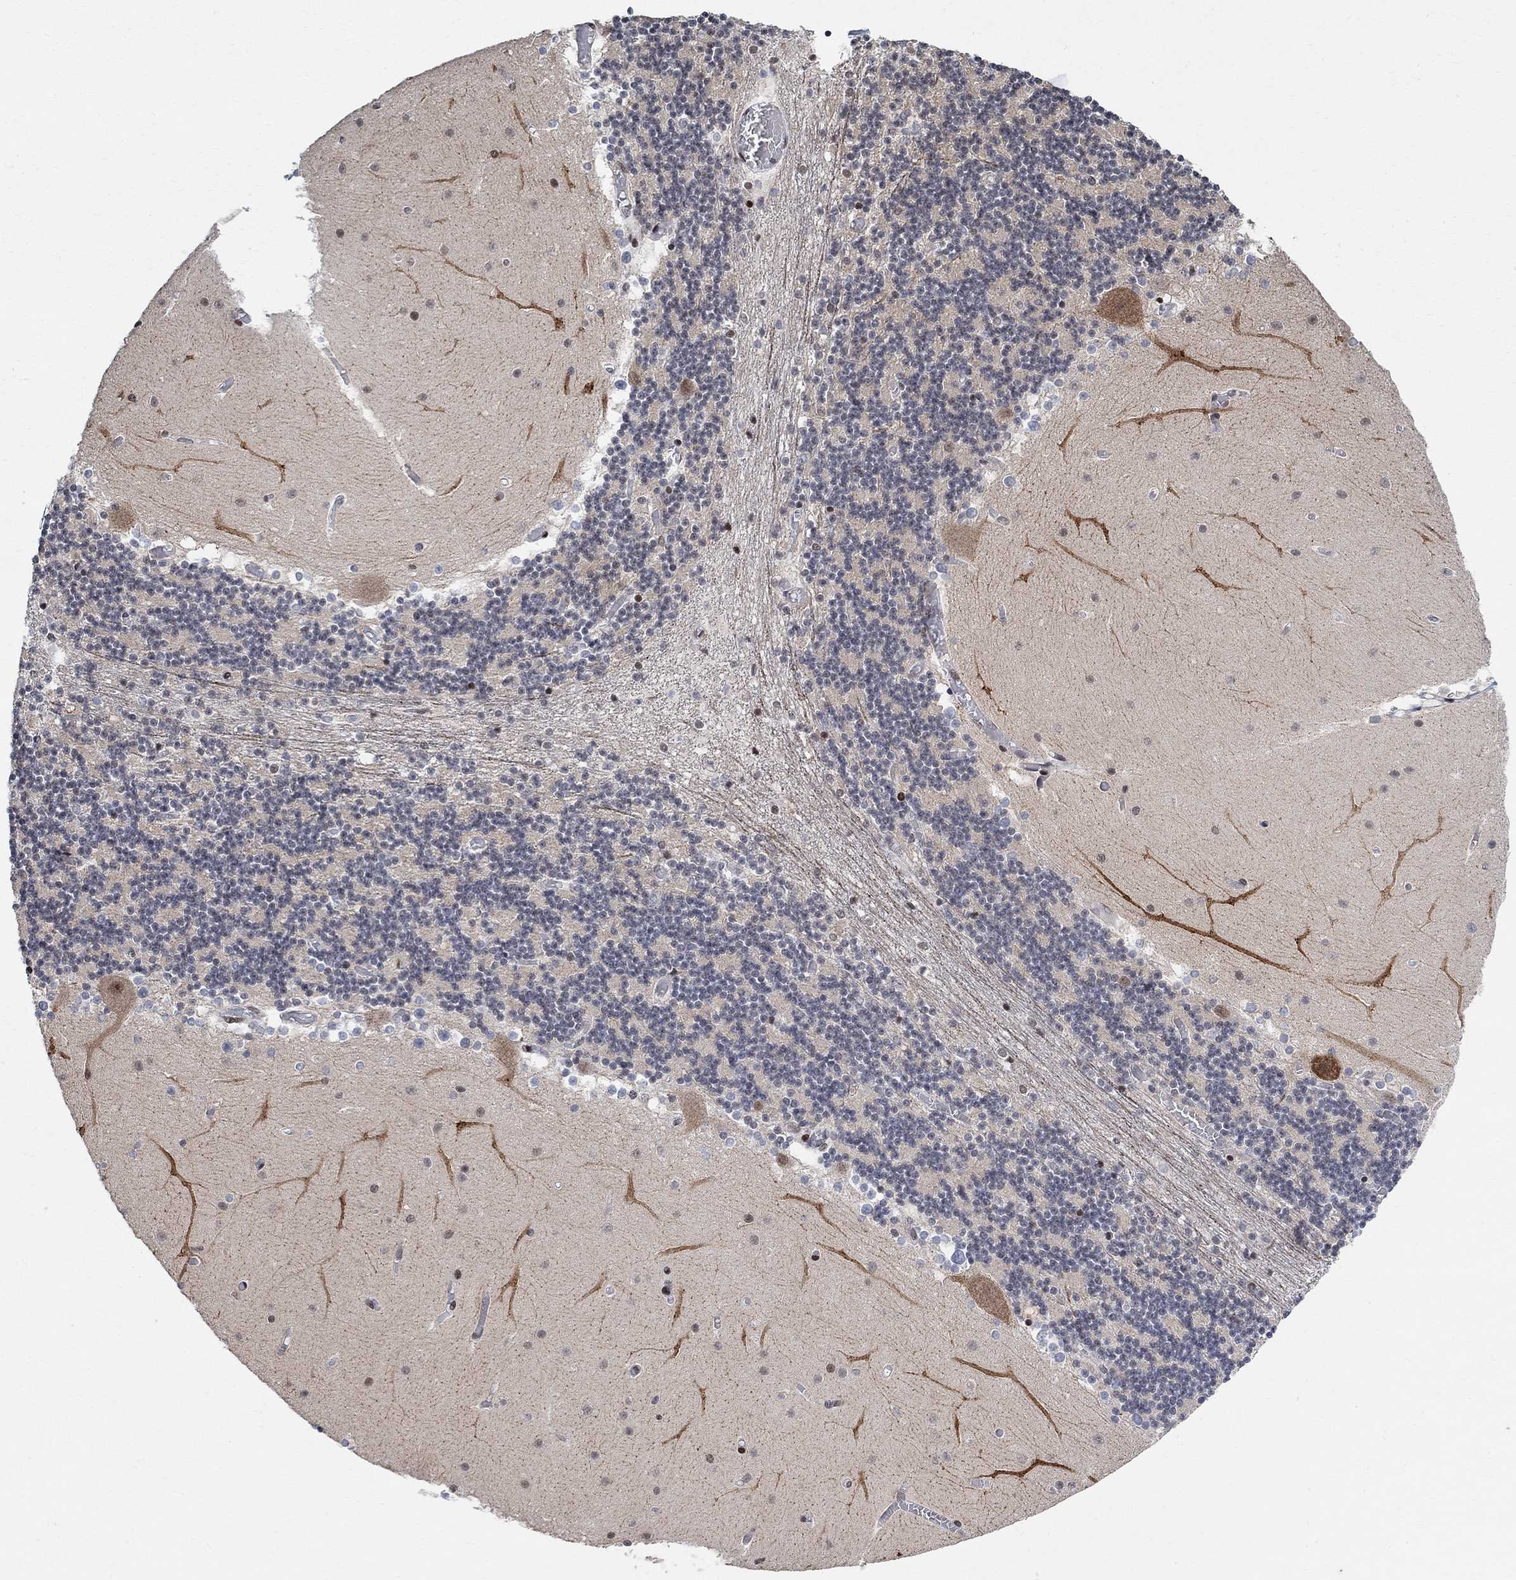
{"staining": {"intensity": "strong", "quantity": "<25%", "location": "nuclear"}, "tissue": "cerebellum", "cell_type": "Cells in granular layer", "image_type": "normal", "snomed": [{"axis": "morphology", "description": "Normal tissue, NOS"}, {"axis": "topography", "description": "Cerebellum"}], "caption": "Immunohistochemistry (IHC) (DAB (3,3'-diaminobenzidine)) staining of unremarkable human cerebellum shows strong nuclear protein positivity in approximately <25% of cells in granular layer.", "gene": "E4F1", "patient": {"sex": "female", "age": 28}}